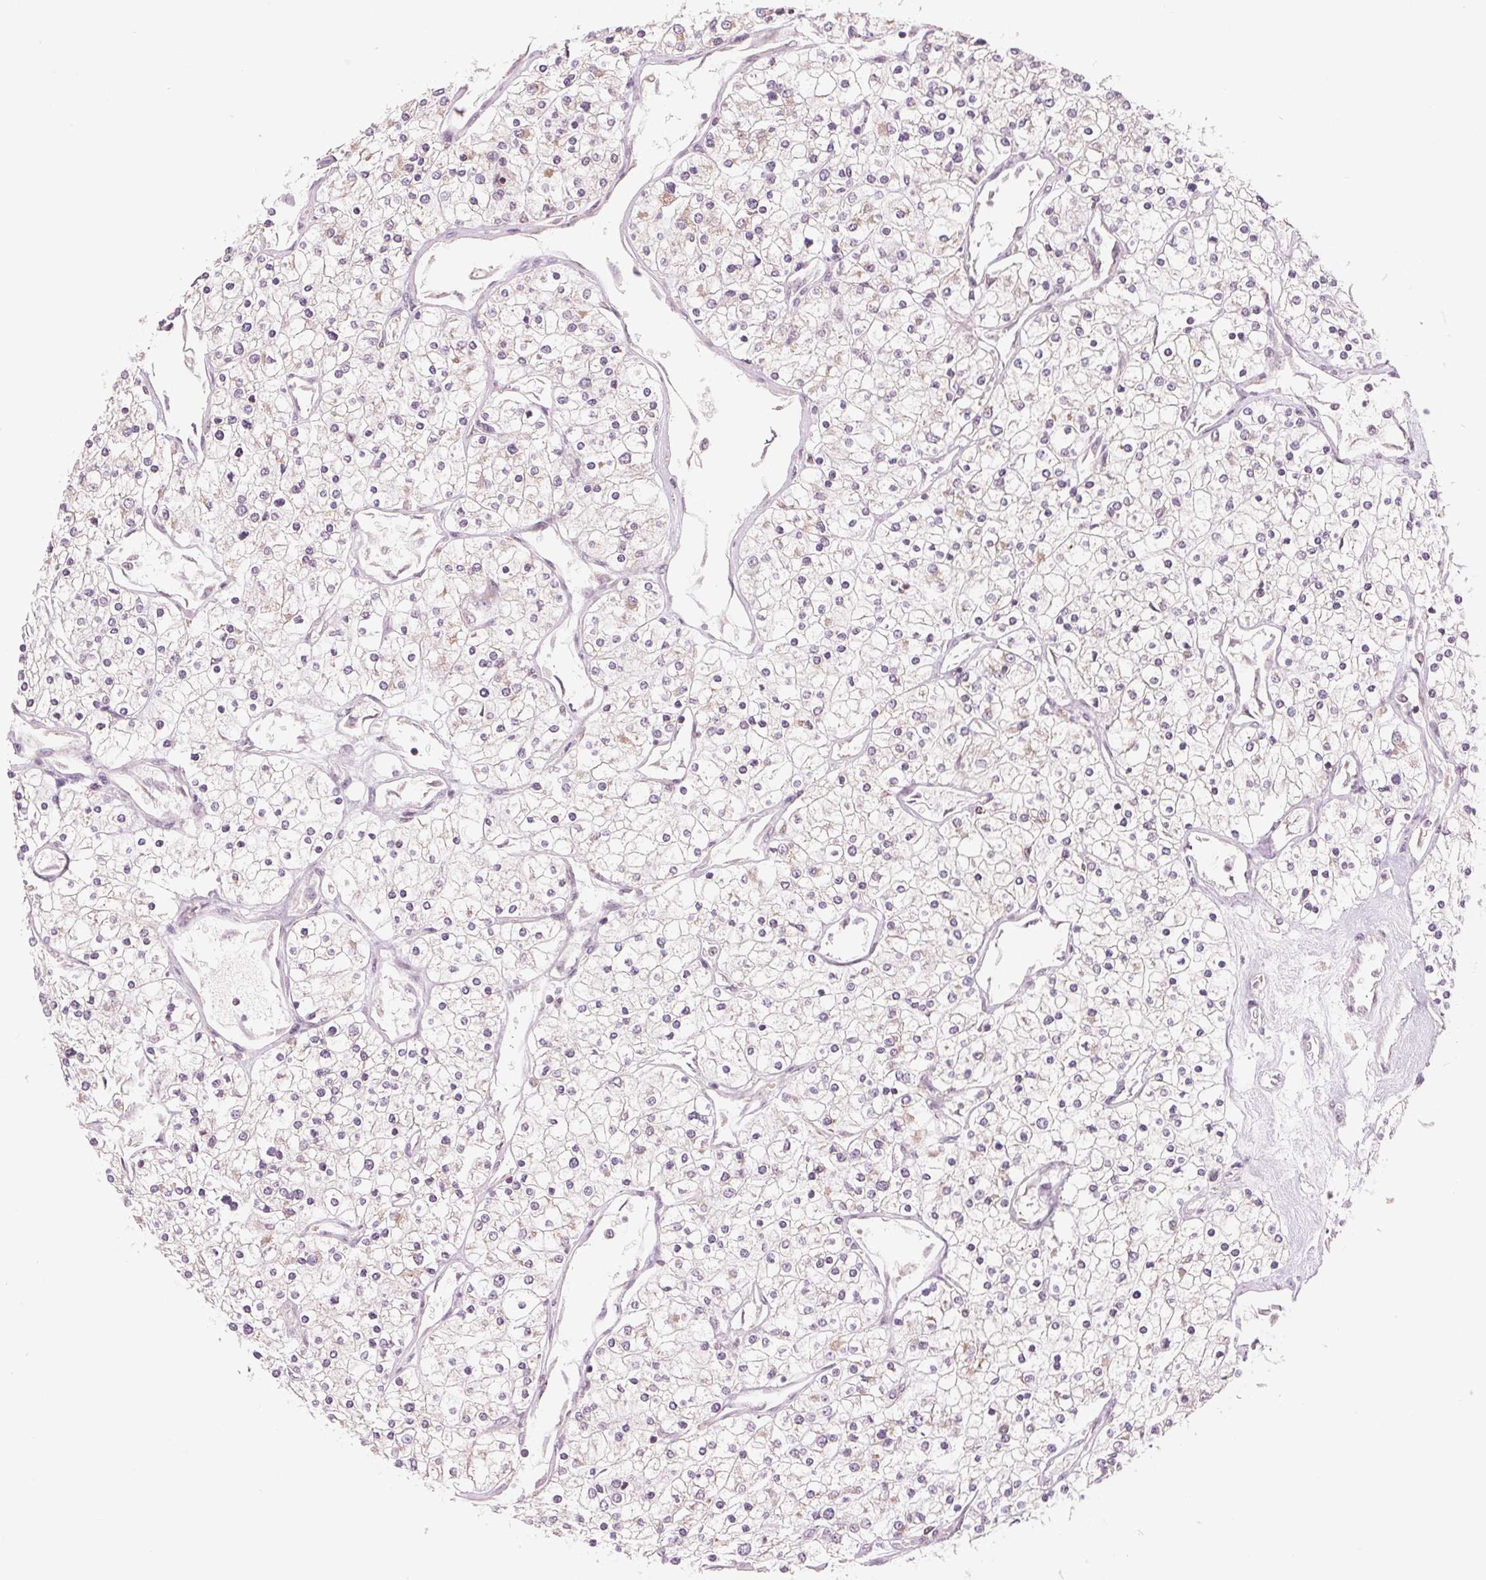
{"staining": {"intensity": "weak", "quantity": "<25%", "location": "cytoplasmic/membranous"}, "tissue": "renal cancer", "cell_type": "Tumor cells", "image_type": "cancer", "snomed": [{"axis": "morphology", "description": "Adenocarcinoma, NOS"}, {"axis": "topography", "description": "Kidney"}], "caption": "A histopathology image of human renal cancer (adenocarcinoma) is negative for staining in tumor cells. The staining was performed using DAB (3,3'-diaminobenzidine) to visualize the protein expression in brown, while the nuclei were stained in blue with hematoxylin (Magnification: 20x).", "gene": "TECR", "patient": {"sex": "male", "age": 80}}